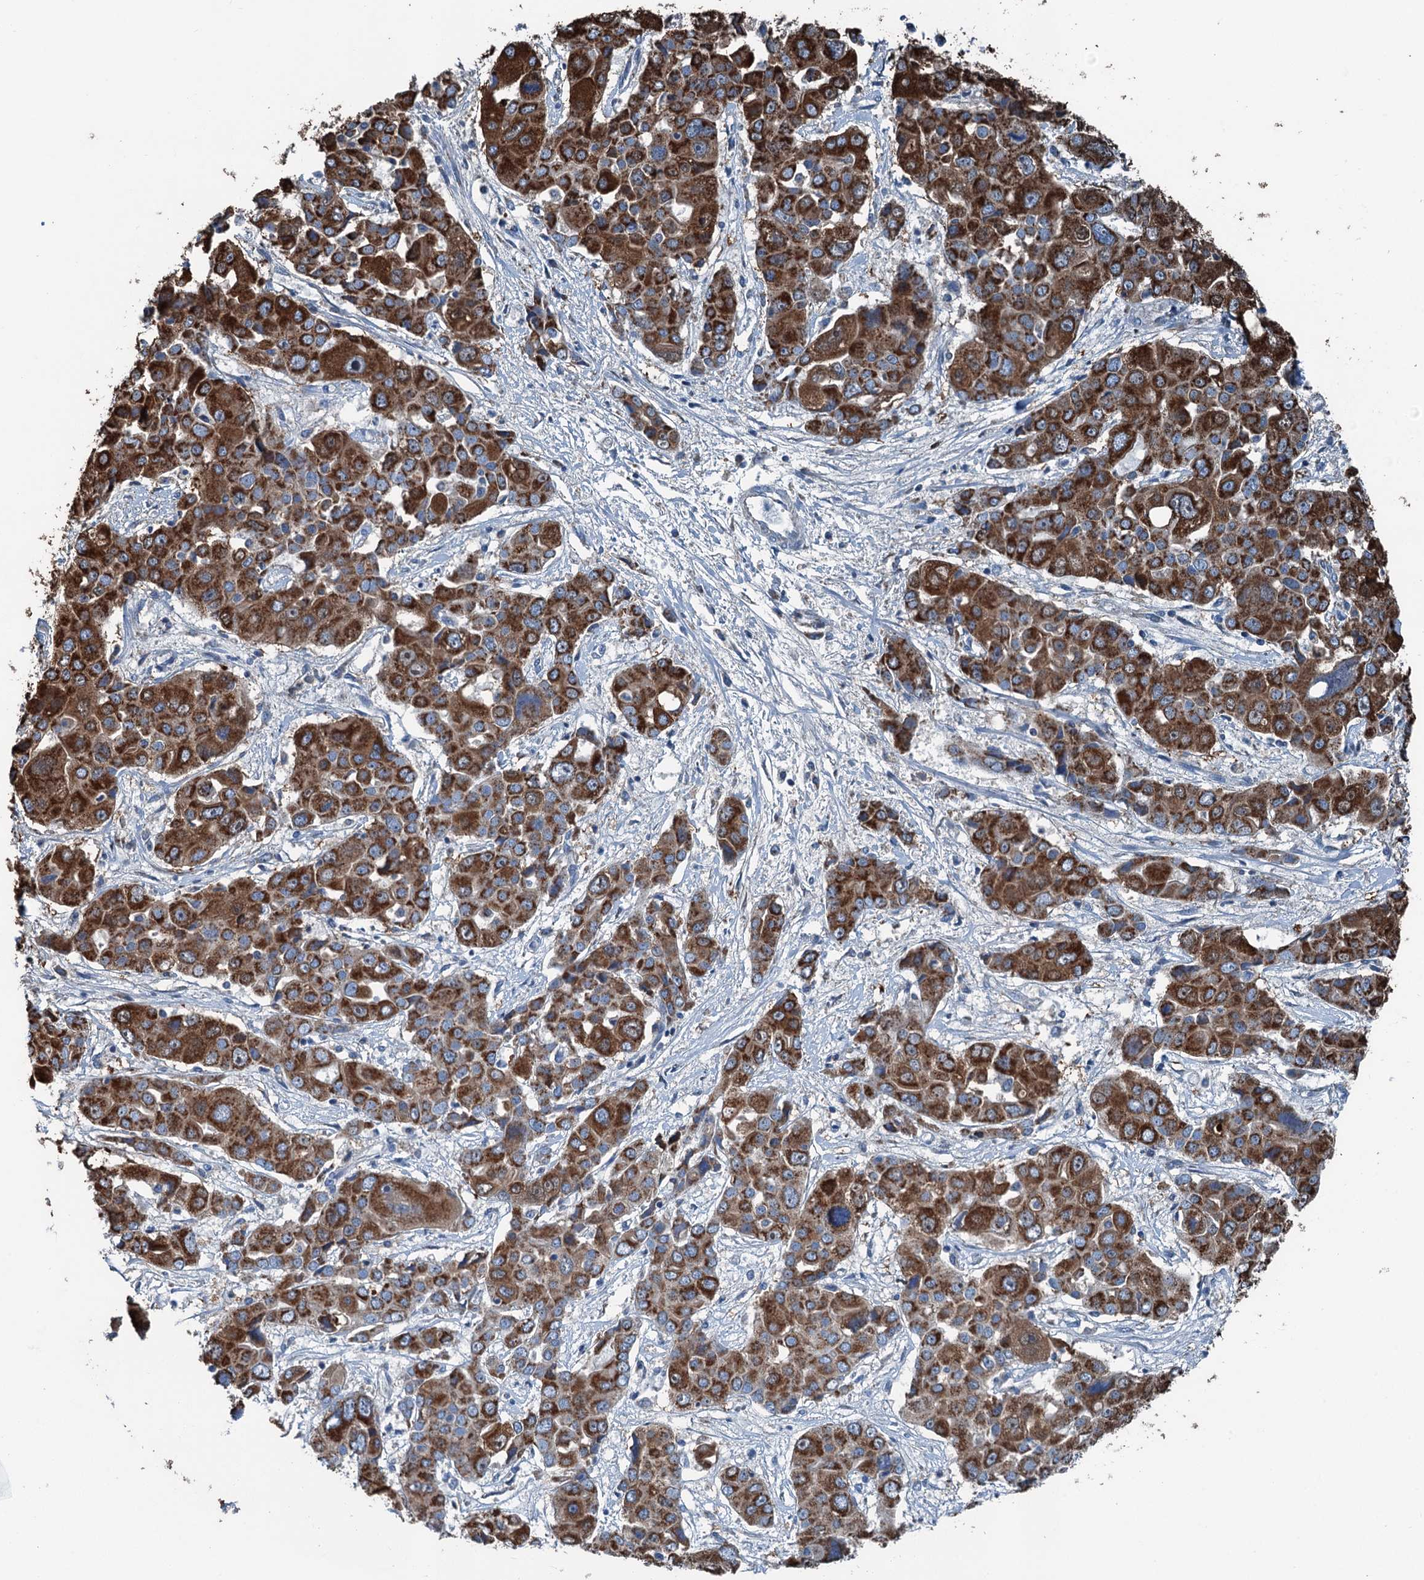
{"staining": {"intensity": "strong", "quantity": ">75%", "location": "cytoplasmic/membranous"}, "tissue": "liver cancer", "cell_type": "Tumor cells", "image_type": "cancer", "snomed": [{"axis": "morphology", "description": "Cholangiocarcinoma"}, {"axis": "topography", "description": "Liver"}], "caption": "Protein expression analysis of liver cancer reveals strong cytoplasmic/membranous expression in approximately >75% of tumor cells.", "gene": "TRPT1", "patient": {"sex": "male", "age": 67}}